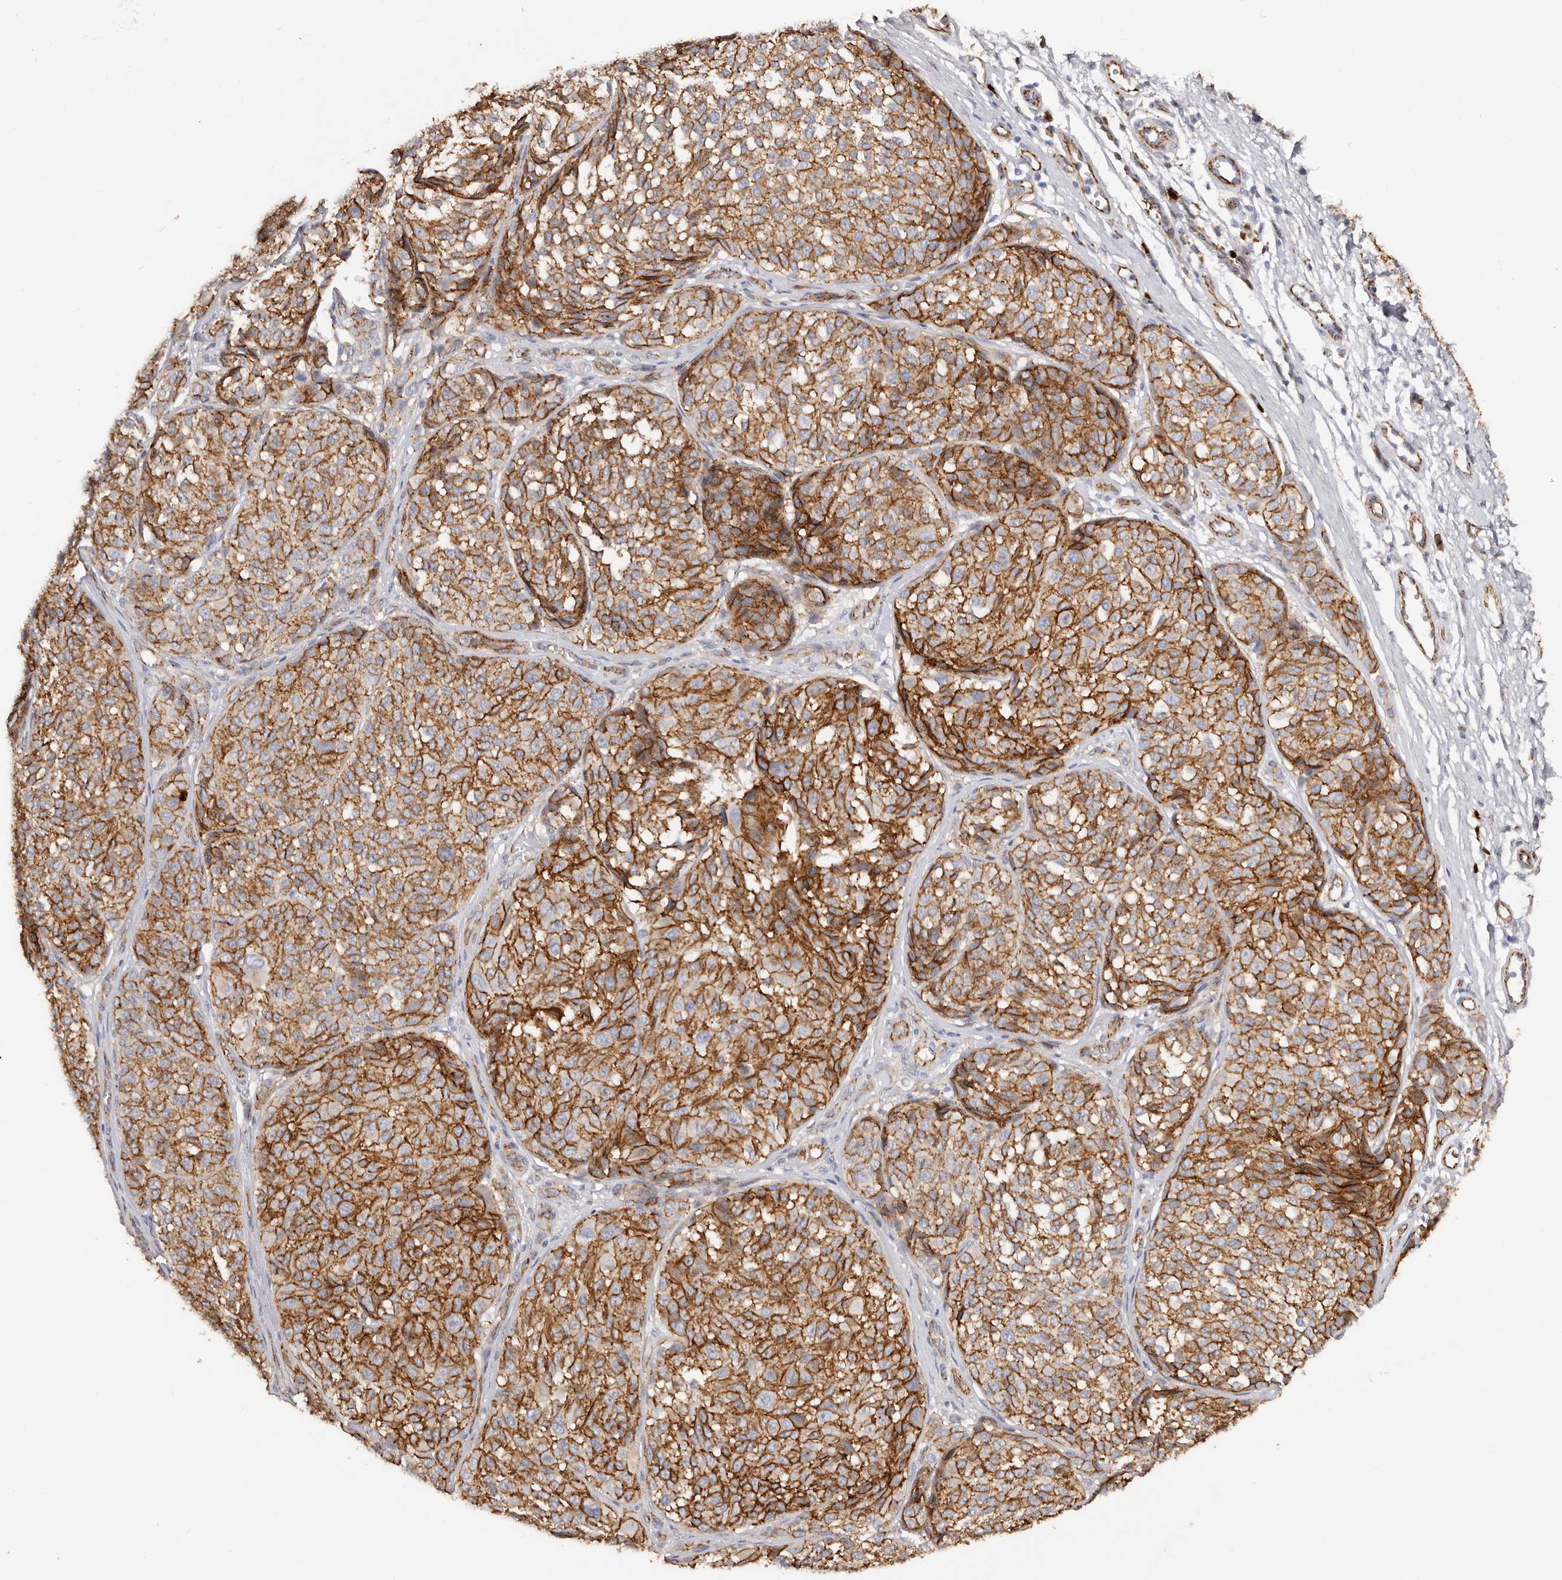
{"staining": {"intensity": "strong", "quantity": ">75%", "location": "cytoplasmic/membranous"}, "tissue": "melanoma", "cell_type": "Tumor cells", "image_type": "cancer", "snomed": [{"axis": "morphology", "description": "Malignant melanoma, NOS"}, {"axis": "topography", "description": "Skin"}], "caption": "IHC of malignant melanoma shows high levels of strong cytoplasmic/membranous expression in about >75% of tumor cells. The staining was performed using DAB, with brown indicating positive protein expression. Nuclei are stained blue with hematoxylin.", "gene": "CTNNB1", "patient": {"sex": "male", "age": 83}}